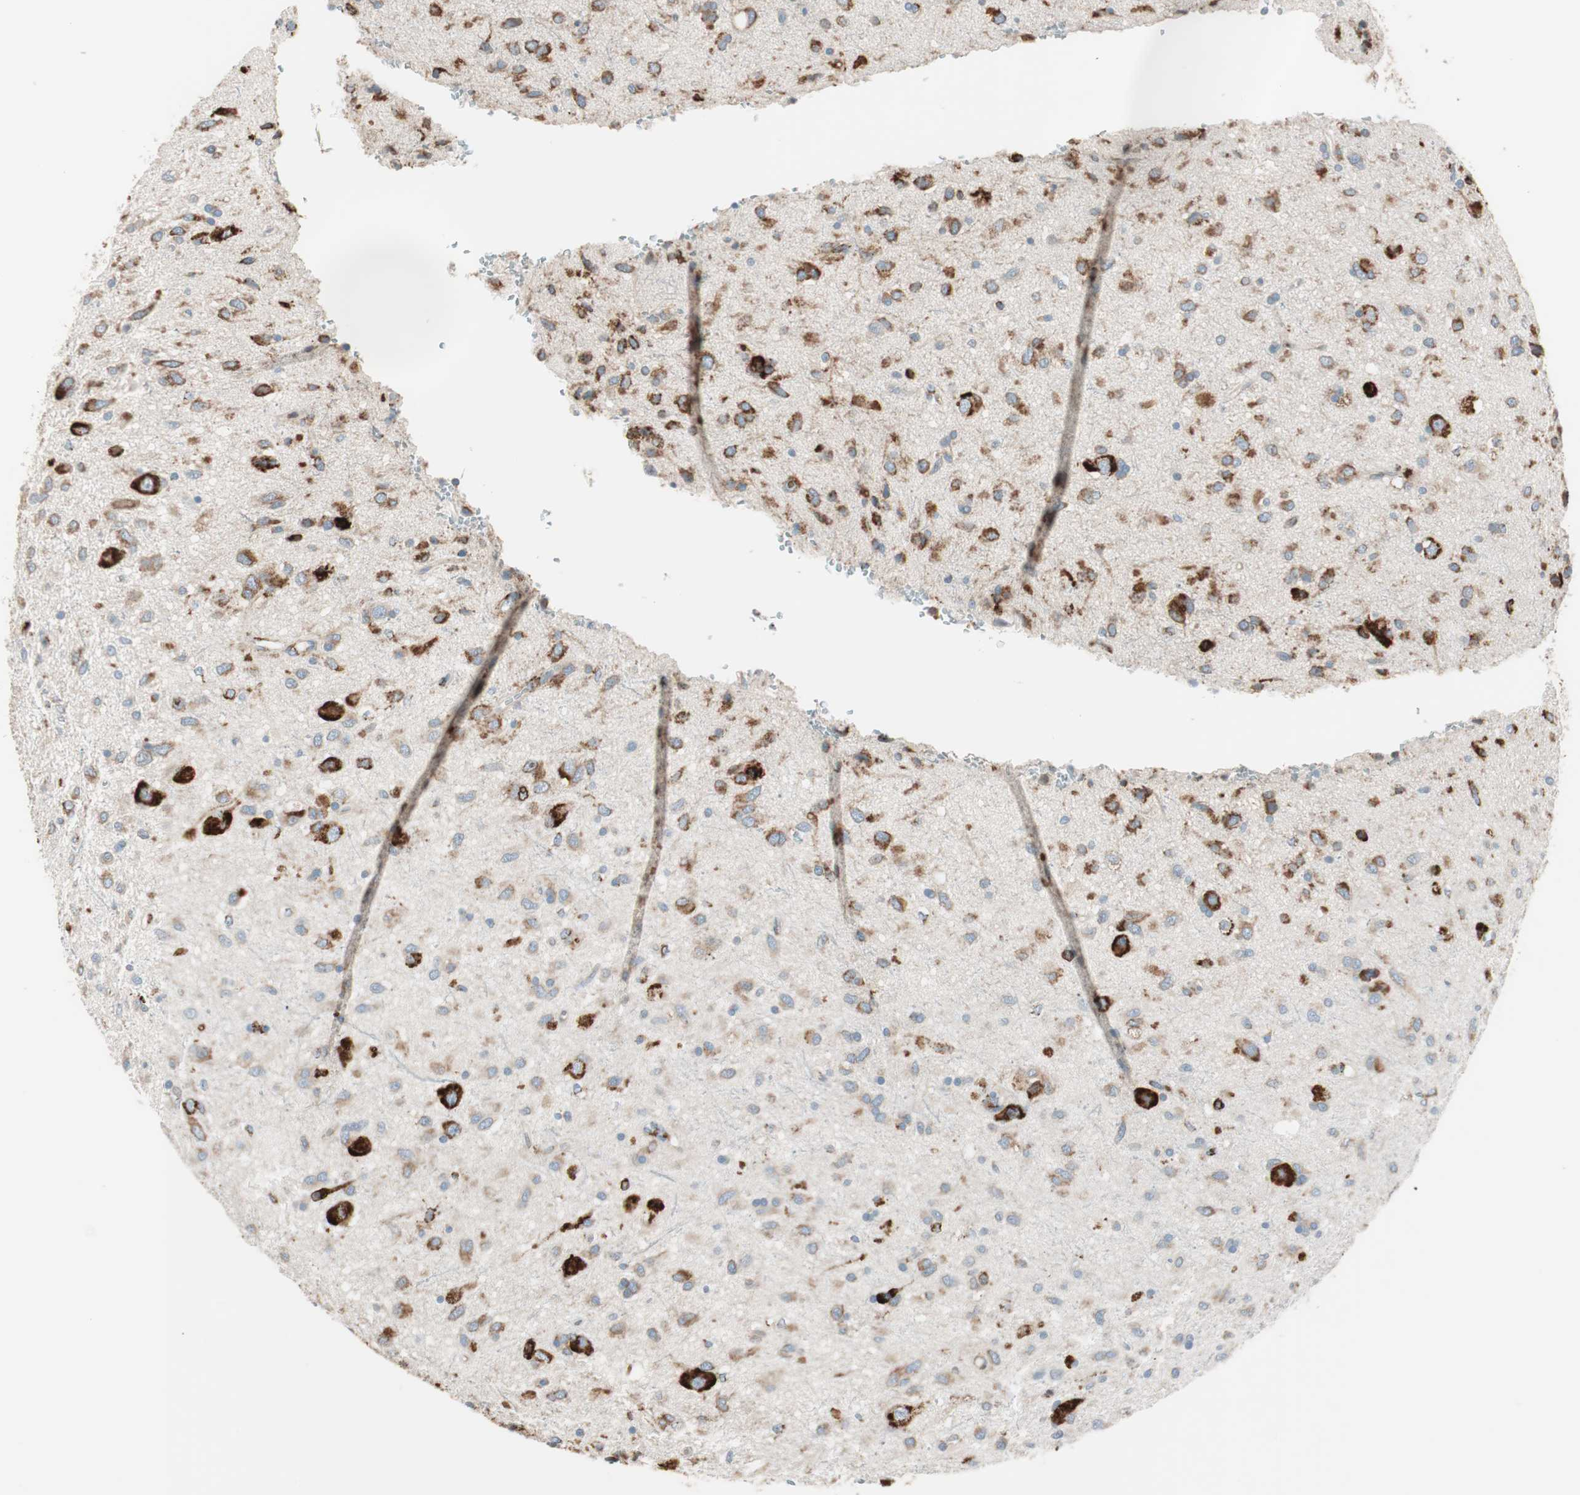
{"staining": {"intensity": "strong", "quantity": ">75%", "location": "cytoplasmic/membranous"}, "tissue": "glioma", "cell_type": "Tumor cells", "image_type": "cancer", "snomed": [{"axis": "morphology", "description": "Glioma, malignant, Low grade"}, {"axis": "topography", "description": "Brain"}], "caption": "Human glioma stained with a brown dye demonstrates strong cytoplasmic/membranous positive staining in approximately >75% of tumor cells.", "gene": "P4HTM", "patient": {"sex": "male", "age": 77}}